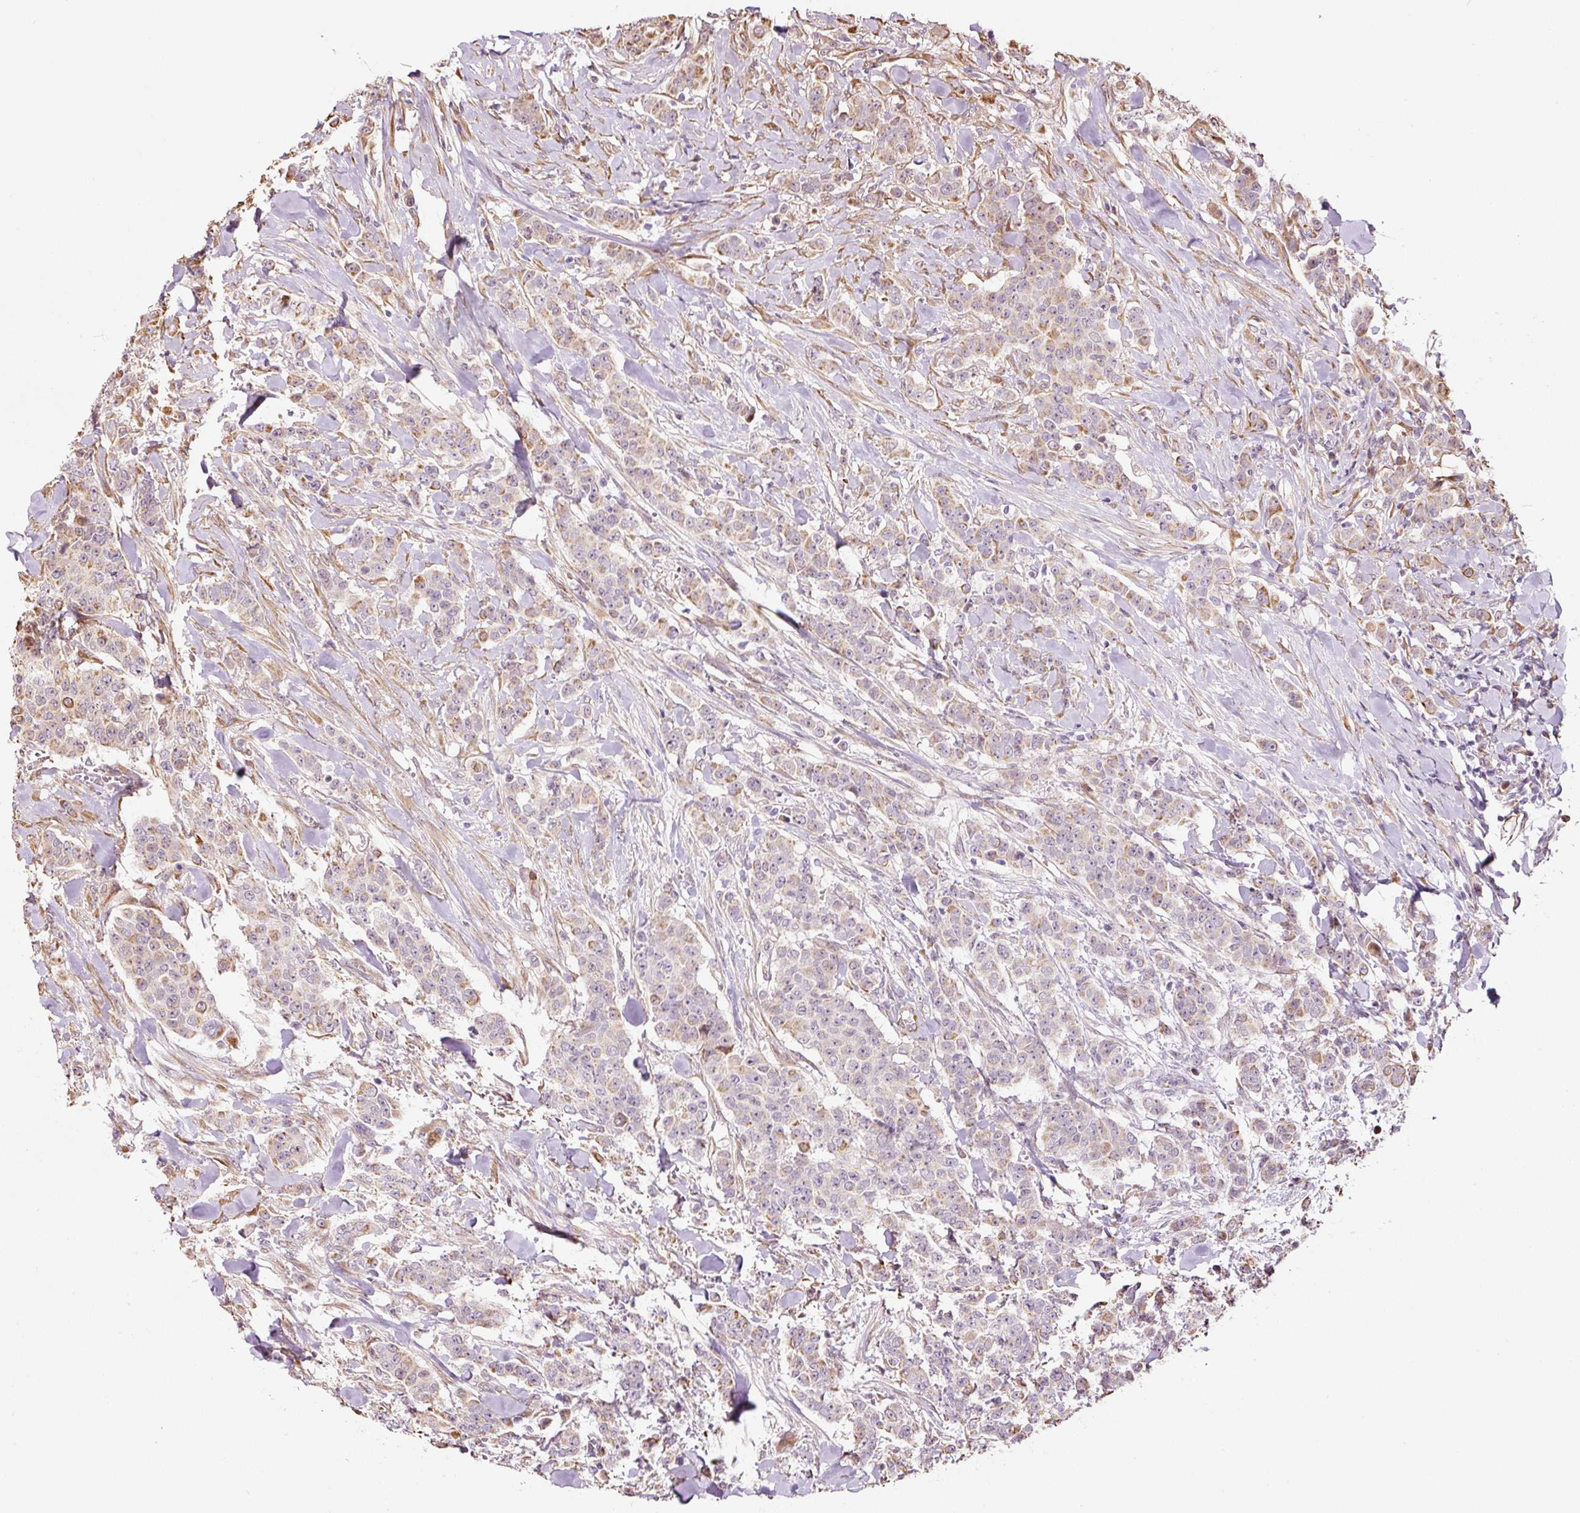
{"staining": {"intensity": "weak", "quantity": "25%-75%", "location": "cytoplasmic/membranous"}, "tissue": "breast cancer", "cell_type": "Tumor cells", "image_type": "cancer", "snomed": [{"axis": "morphology", "description": "Duct carcinoma"}, {"axis": "topography", "description": "Breast"}], "caption": "The image exhibits a brown stain indicating the presence of a protein in the cytoplasmic/membranous of tumor cells in intraductal carcinoma (breast).", "gene": "ETF1", "patient": {"sex": "female", "age": 40}}